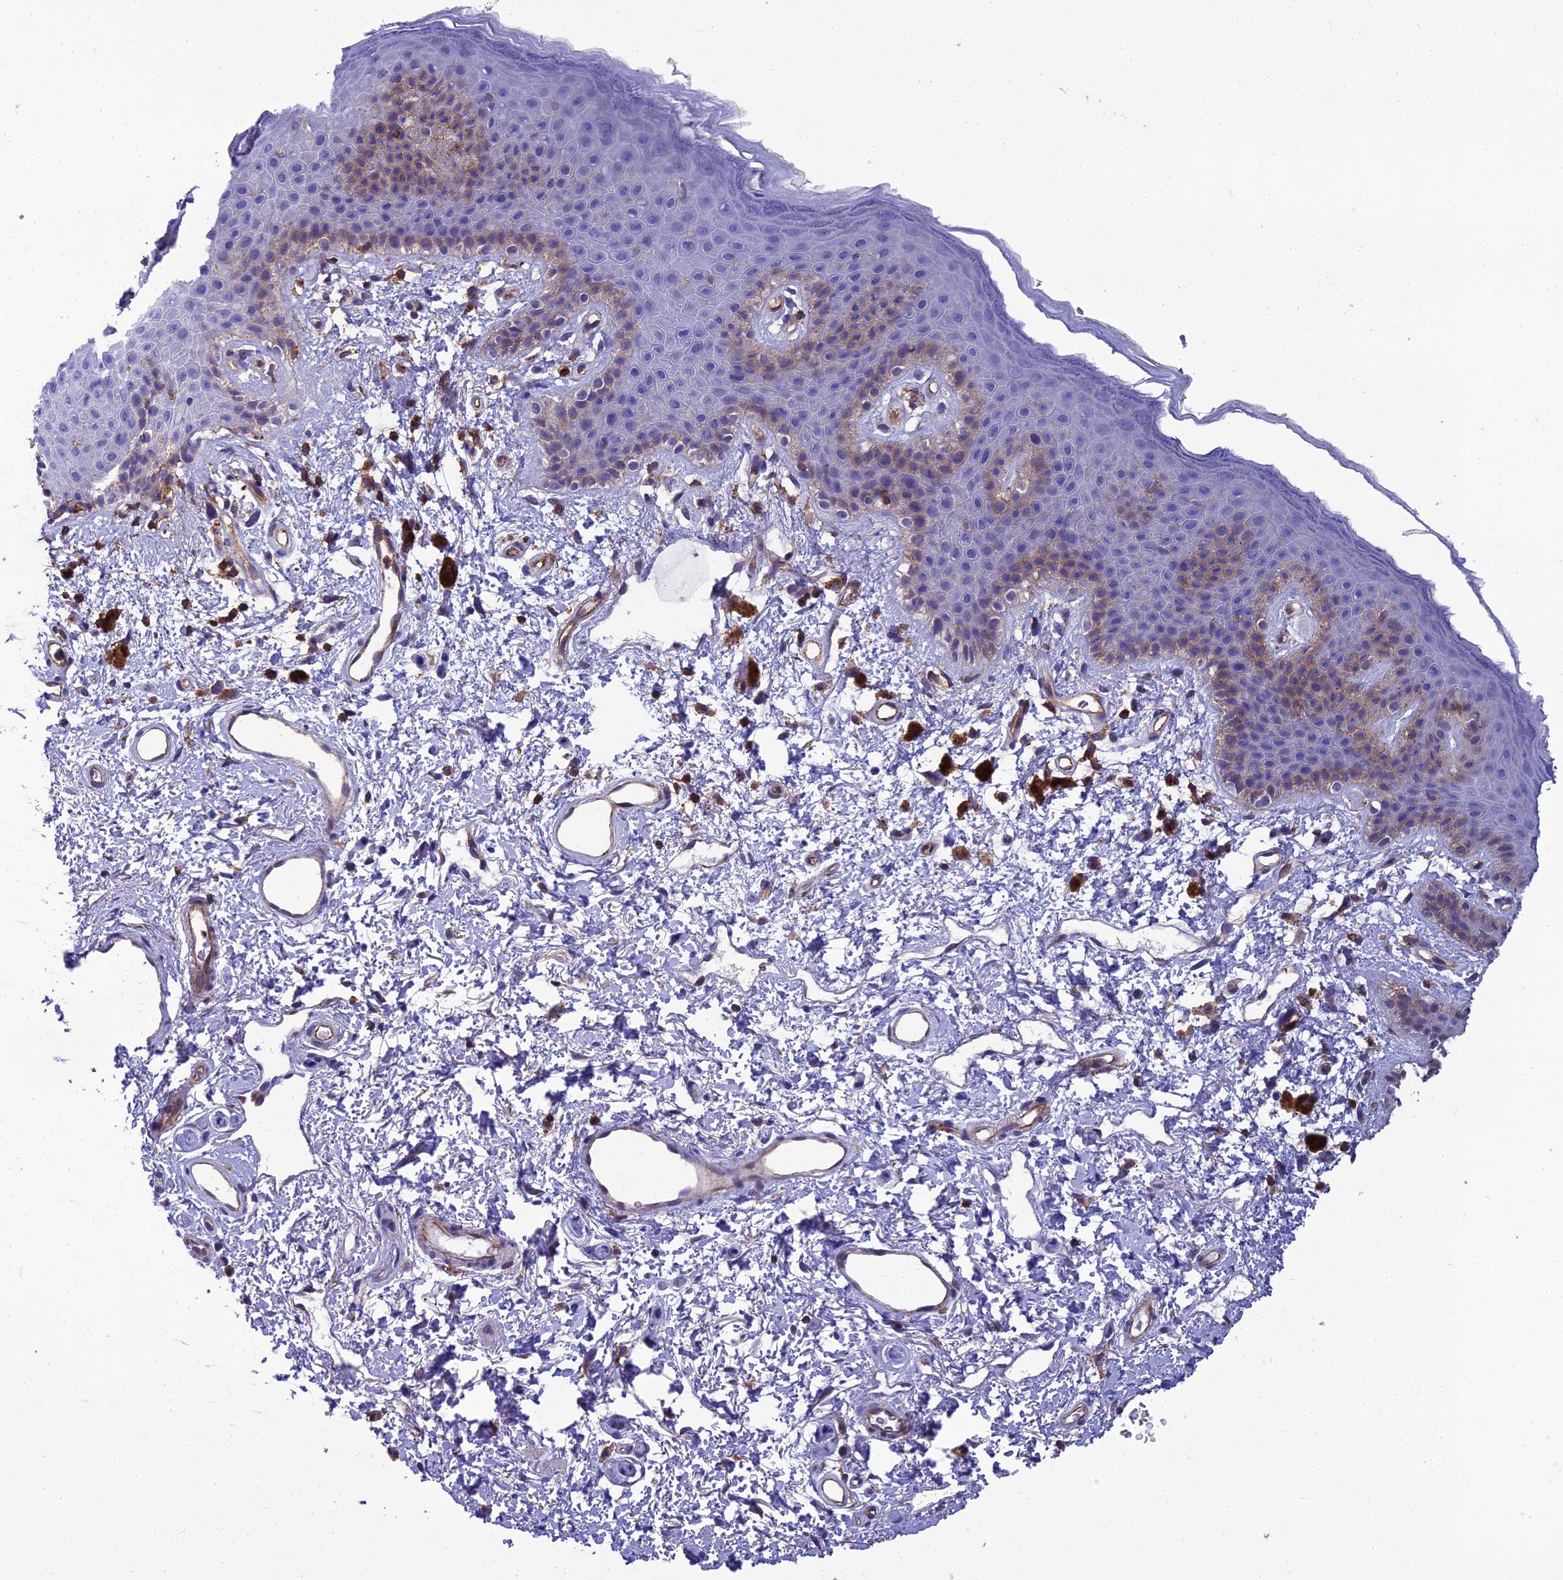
{"staining": {"intensity": "weak", "quantity": "<25%", "location": "cytoplasmic/membranous"}, "tissue": "skin", "cell_type": "Epidermal cells", "image_type": "normal", "snomed": [{"axis": "morphology", "description": "Normal tissue, NOS"}, {"axis": "topography", "description": "Anal"}], "caption": "Skin stained for a protein using immunohistochemistry (IHC) exhibits no positivity epidermal cells.", "gene": "PPP1R18", "patient": {"sex": "female", "age": 46}}